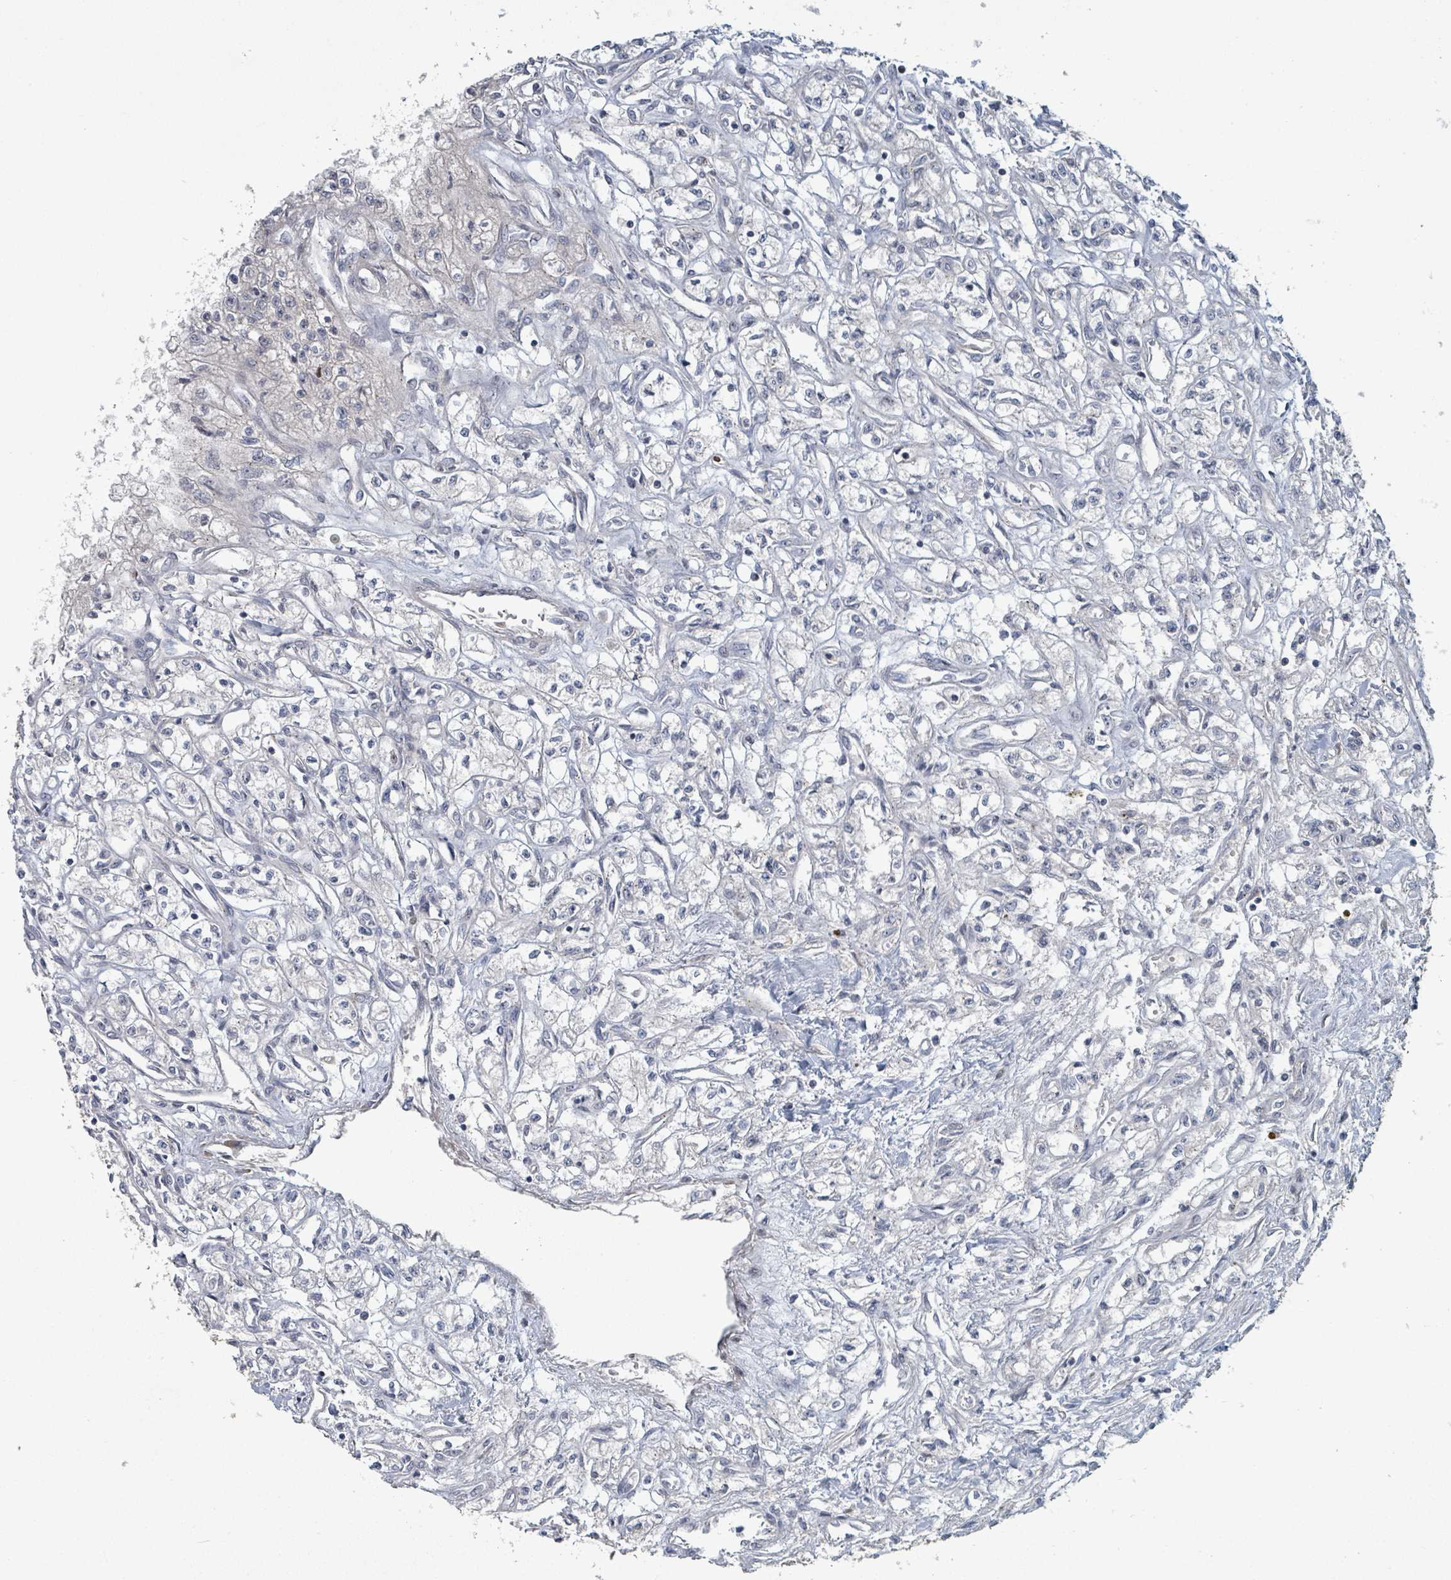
{"staining": {"intensity": "negative", "quantity": "none", "location": "none"}, "tissue": "renal cancer", "cell_type": "Tumor cells", "image_type": "cancer", "snomed": [{"axis": "morphology", "description": "Adenocarcinoma, NOS"}, {"axis": "topography", "description": "Kidney"}], "caption": "This is a image of immunohistochemistry staining of adenocarcinoma (renal), which shows no positivity in tumor cells. (Immunohistochemistry, brightfield microscopy, high magnification).", "gene": "COL5A3", "patient": {"sex": "male", "age": 56}}